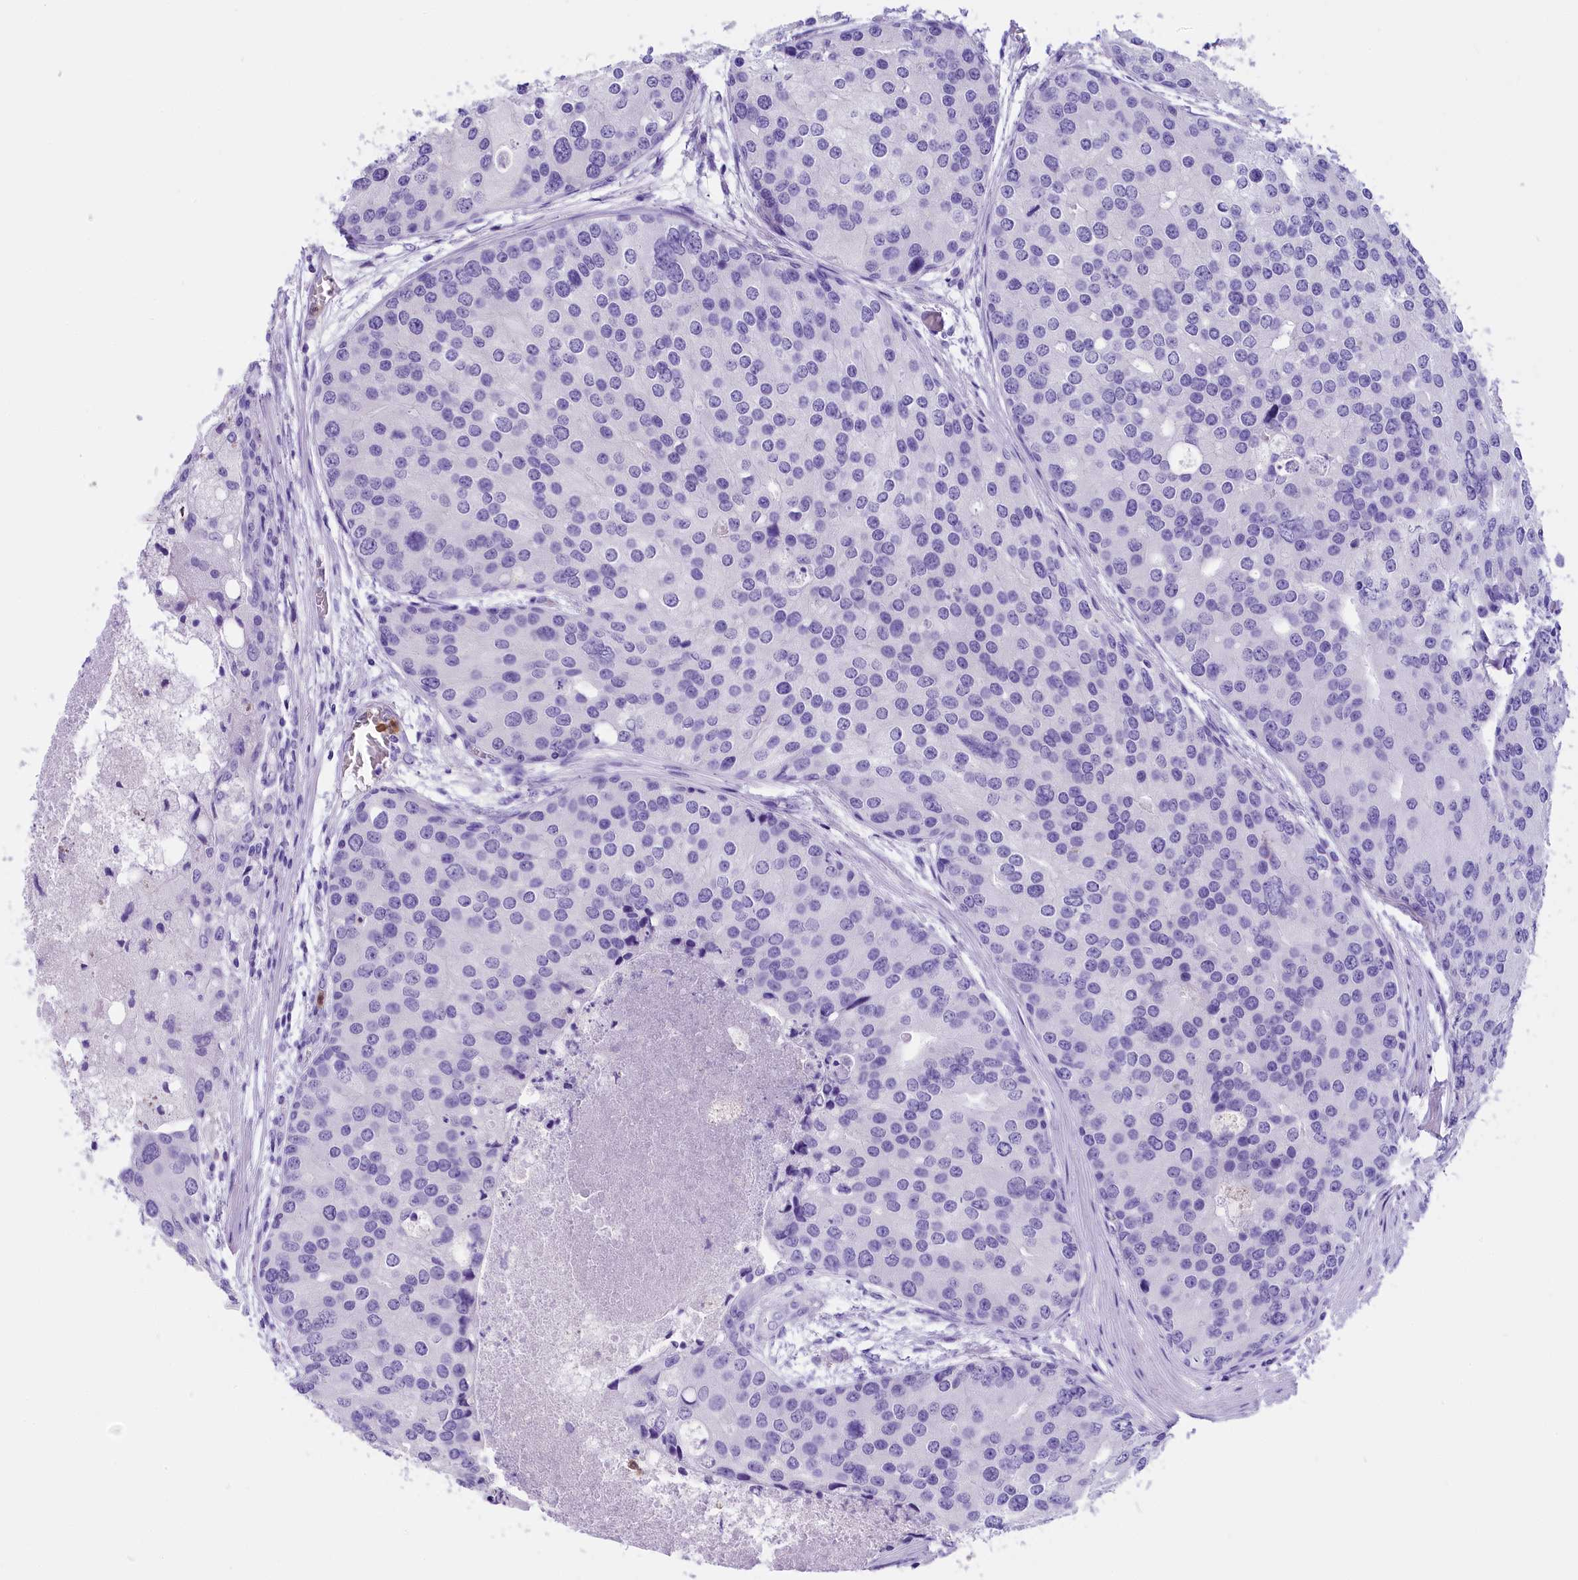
{"staining": {"intensity": "negative", "quantity": "none", "location": "none"}, "tissue": "prostate cancer", "cell_type": "Tumor cells", "image_type": "cancer", "snomed": [{"axis": "morphology", "description": "Adenocarcinoma, High grade"}, {"axis": "topography", "description": "Prostate"}], "caption": "The micrograph reveals no staining of tumor cells in prostate adenocarcinoma (high-grade). (DAB IHC, high magnification).", "gene": "CLC", "patient": {"sex": "male", "age": 62}}